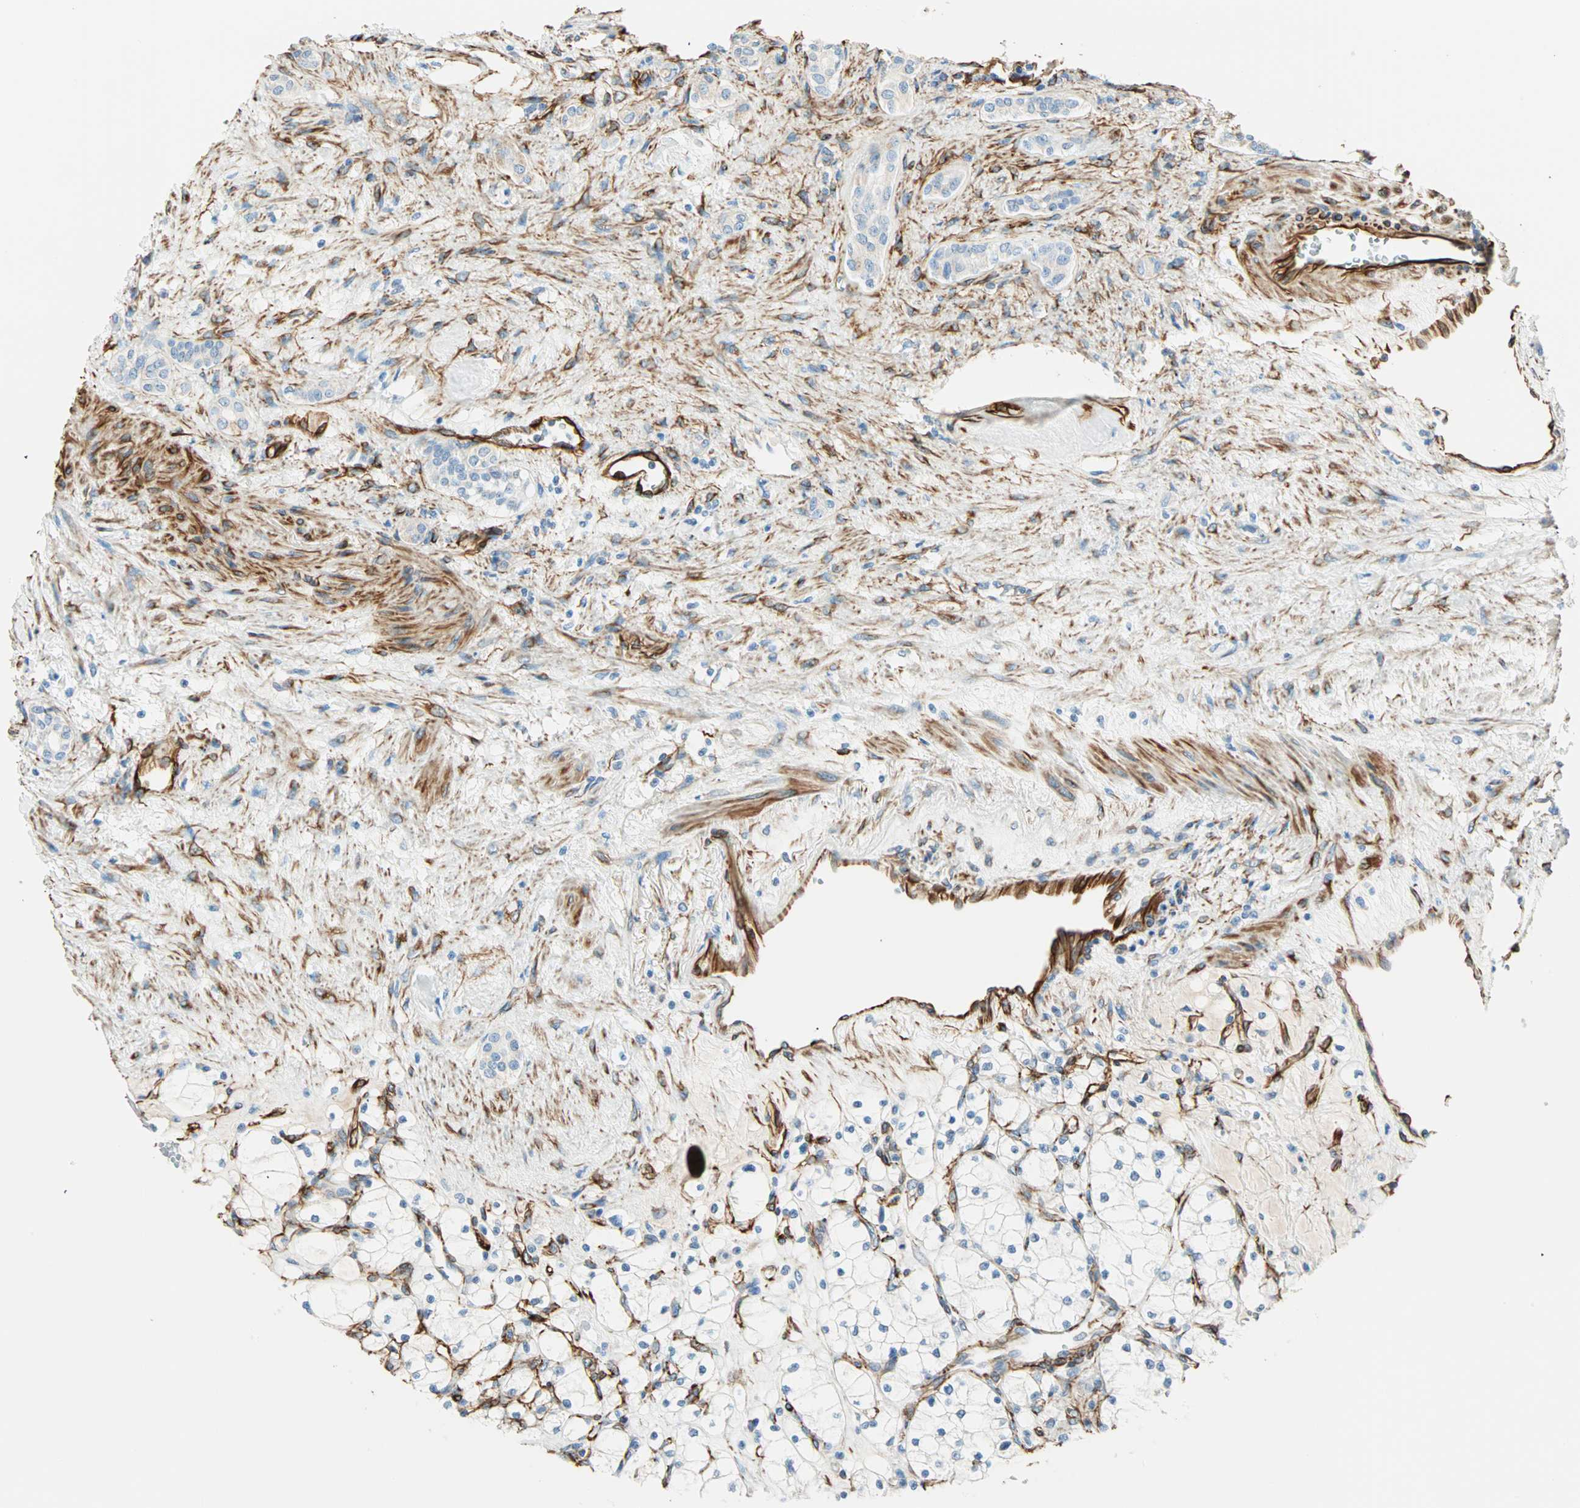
{"staining": {"intensity": "negative", "quantity": "none", "location": "none"}, "tissue": "renal cancer", "cell_type": "Tumor cells", "image_type": "cancer", "snomed": [{"axis": "morphology", "description": "Adenocarcinoma, NOS"}, {"axis": "topography", "description": "Kidney"}], "caption": "There is no significant positivity in tumor cells of renal adenocarcinoma.", "gene": "NES", "patient": {"sex": "female", "age": 83}}